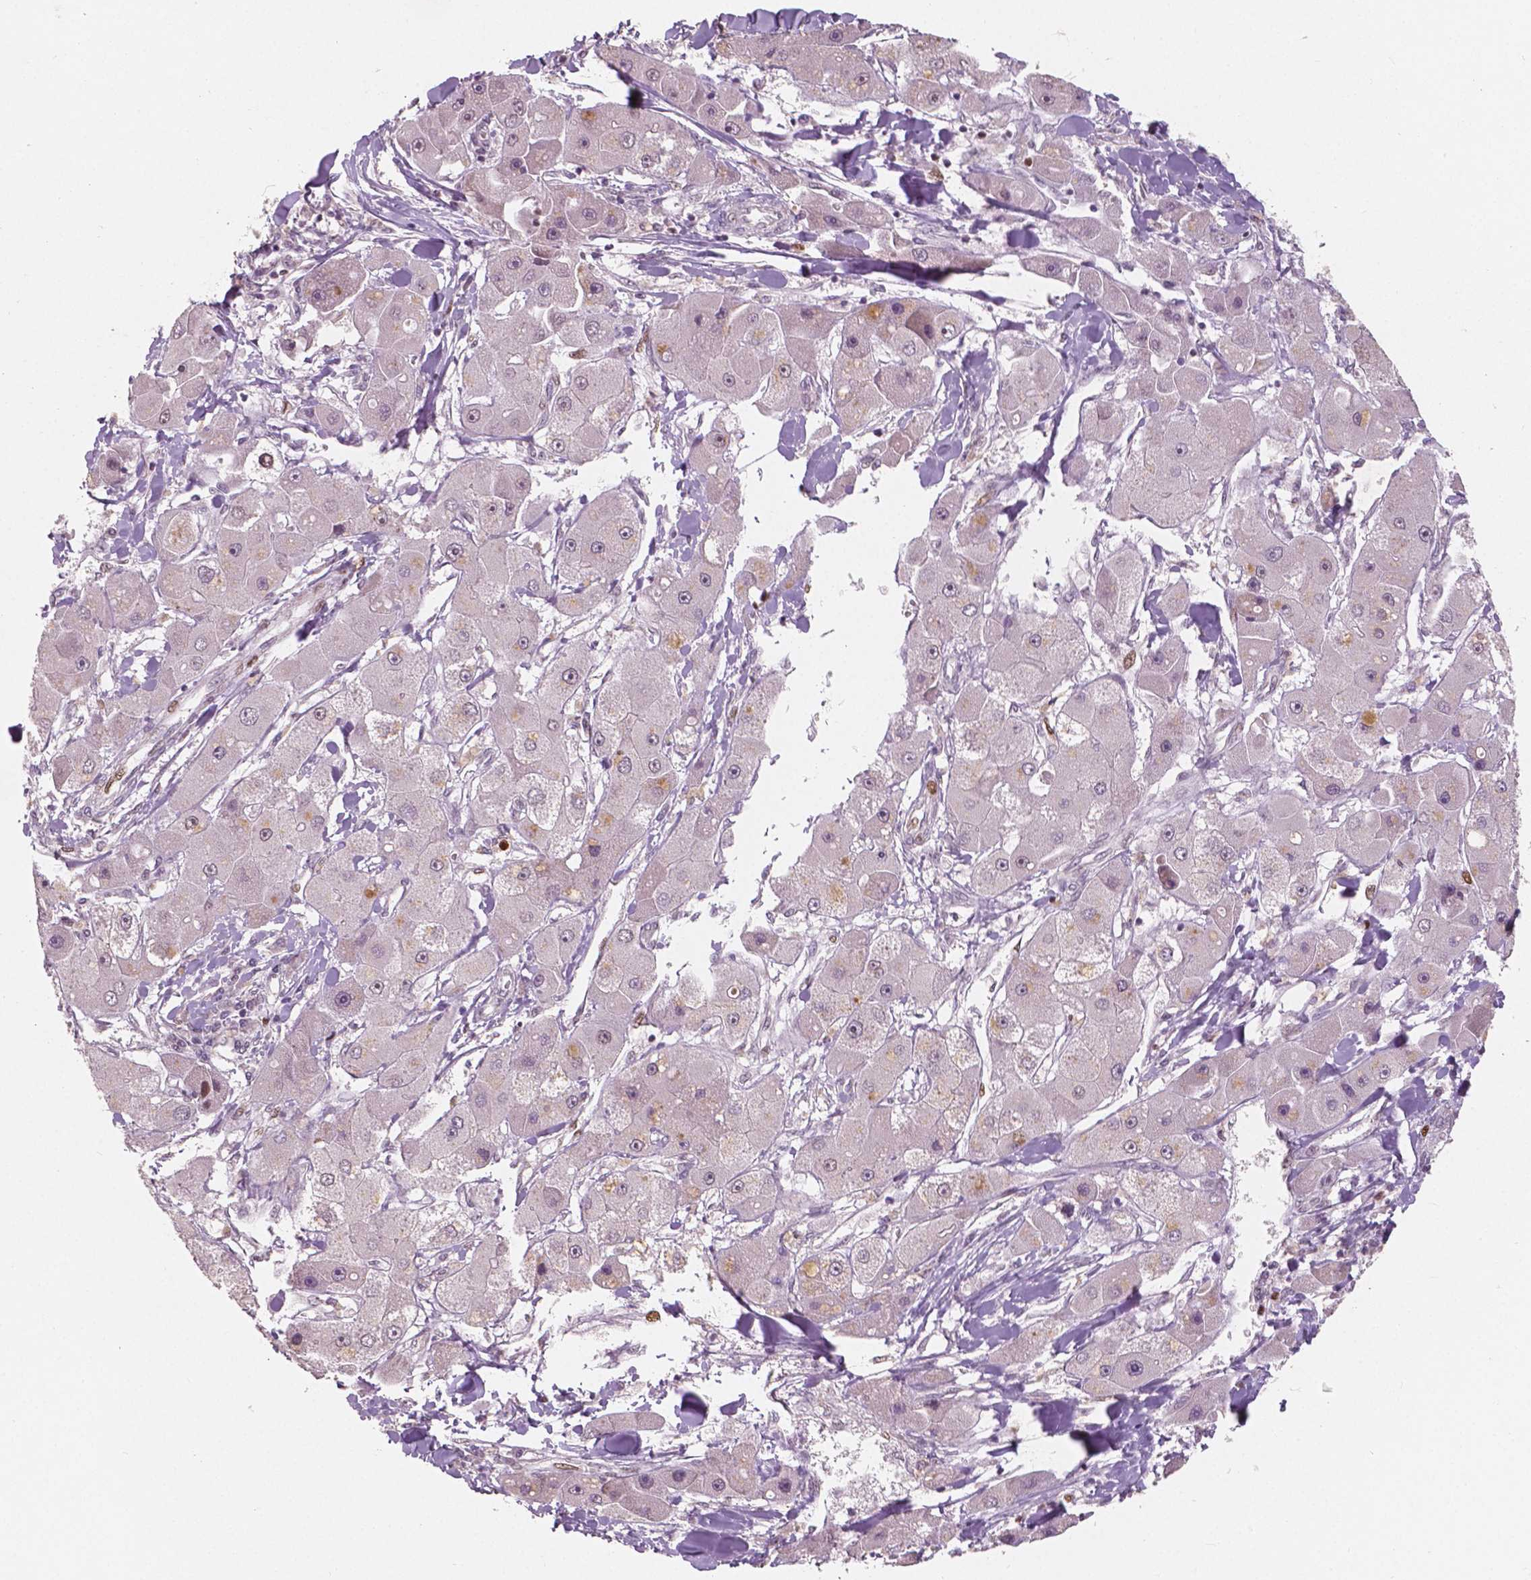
{"staining": {"intensity": "weak", "quantity": "25%-75%", "location": "nuclear"}, "tissue": "liver cancer", "cell_type": "Tumor cells", "image_type": "cancer", "snomed": [{"axis": "morphology", "description": "Carcinoma, Hepatocellular, NOS"}, {"axis": "topography", "description": "Liver"}], "caption": "Immunohistochemistry histopathology image of neoplastic tissue: liver cancer stained using IHC reveals low levels of weak protein expression localized specifically in the nuclear of tumor cells, appearing as a nuclear brown color.", "gene": "NSD2", "patient": {"sex": "male", "age": 24}}